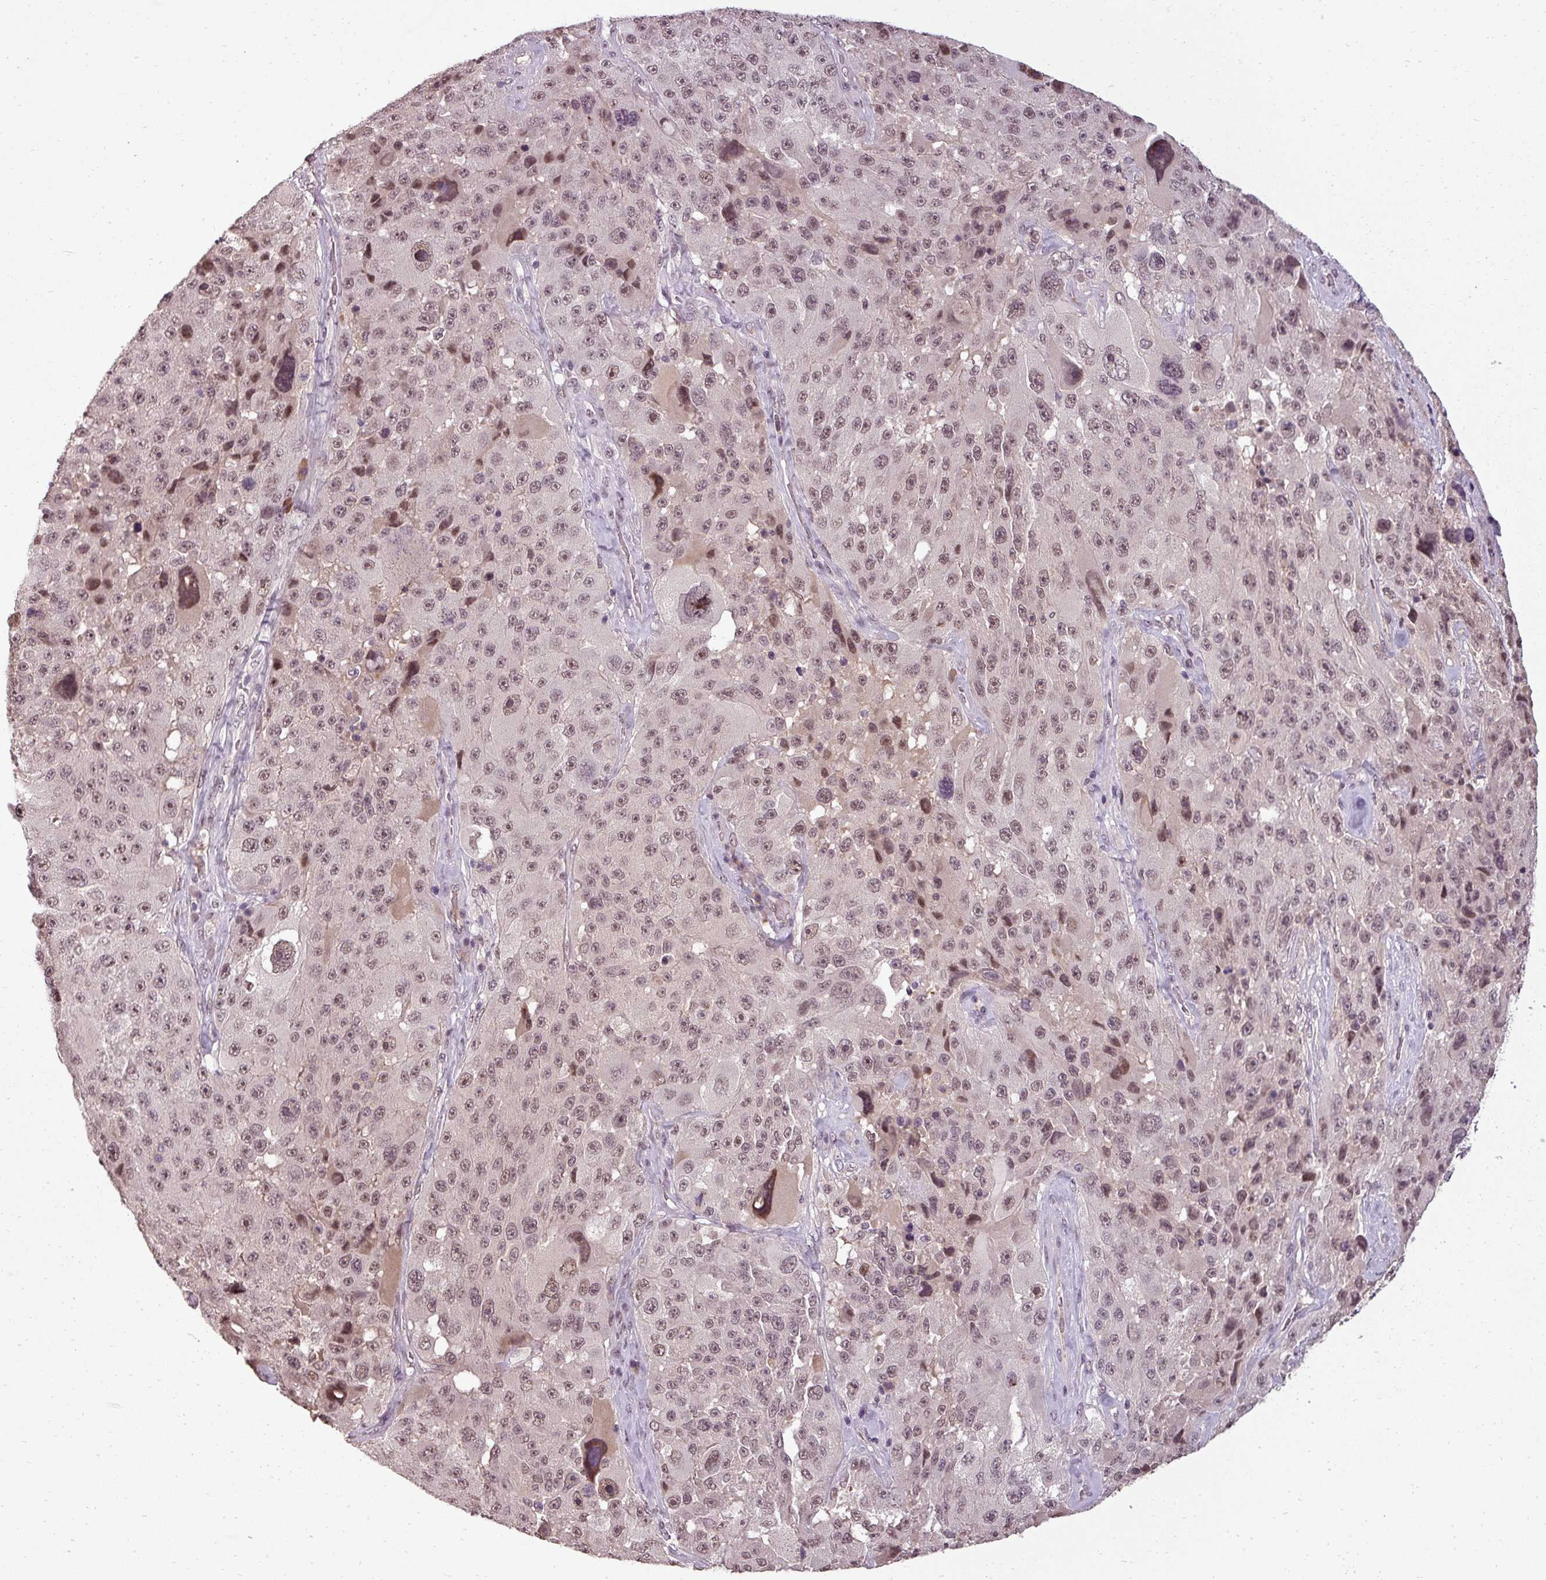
{"staining": {"intensity": "moderate", "quantity": ">75%", "location": "nuclear"}, "tissue": "melanoma", "cell_type": "Tumor cells", "image_type": "cancer", "snomed": [{"axis": "morphology", "description": "Malignant melanoma, Metastatic site"}, {"axis": "topography", "description": "Lymph node"}], "caption": "A brown stain shows moderate nuclear positivity of a protein in melanoma tumor cells.", "gene": "BCAS3", "patient": {"sex": "male", "age": 62}}